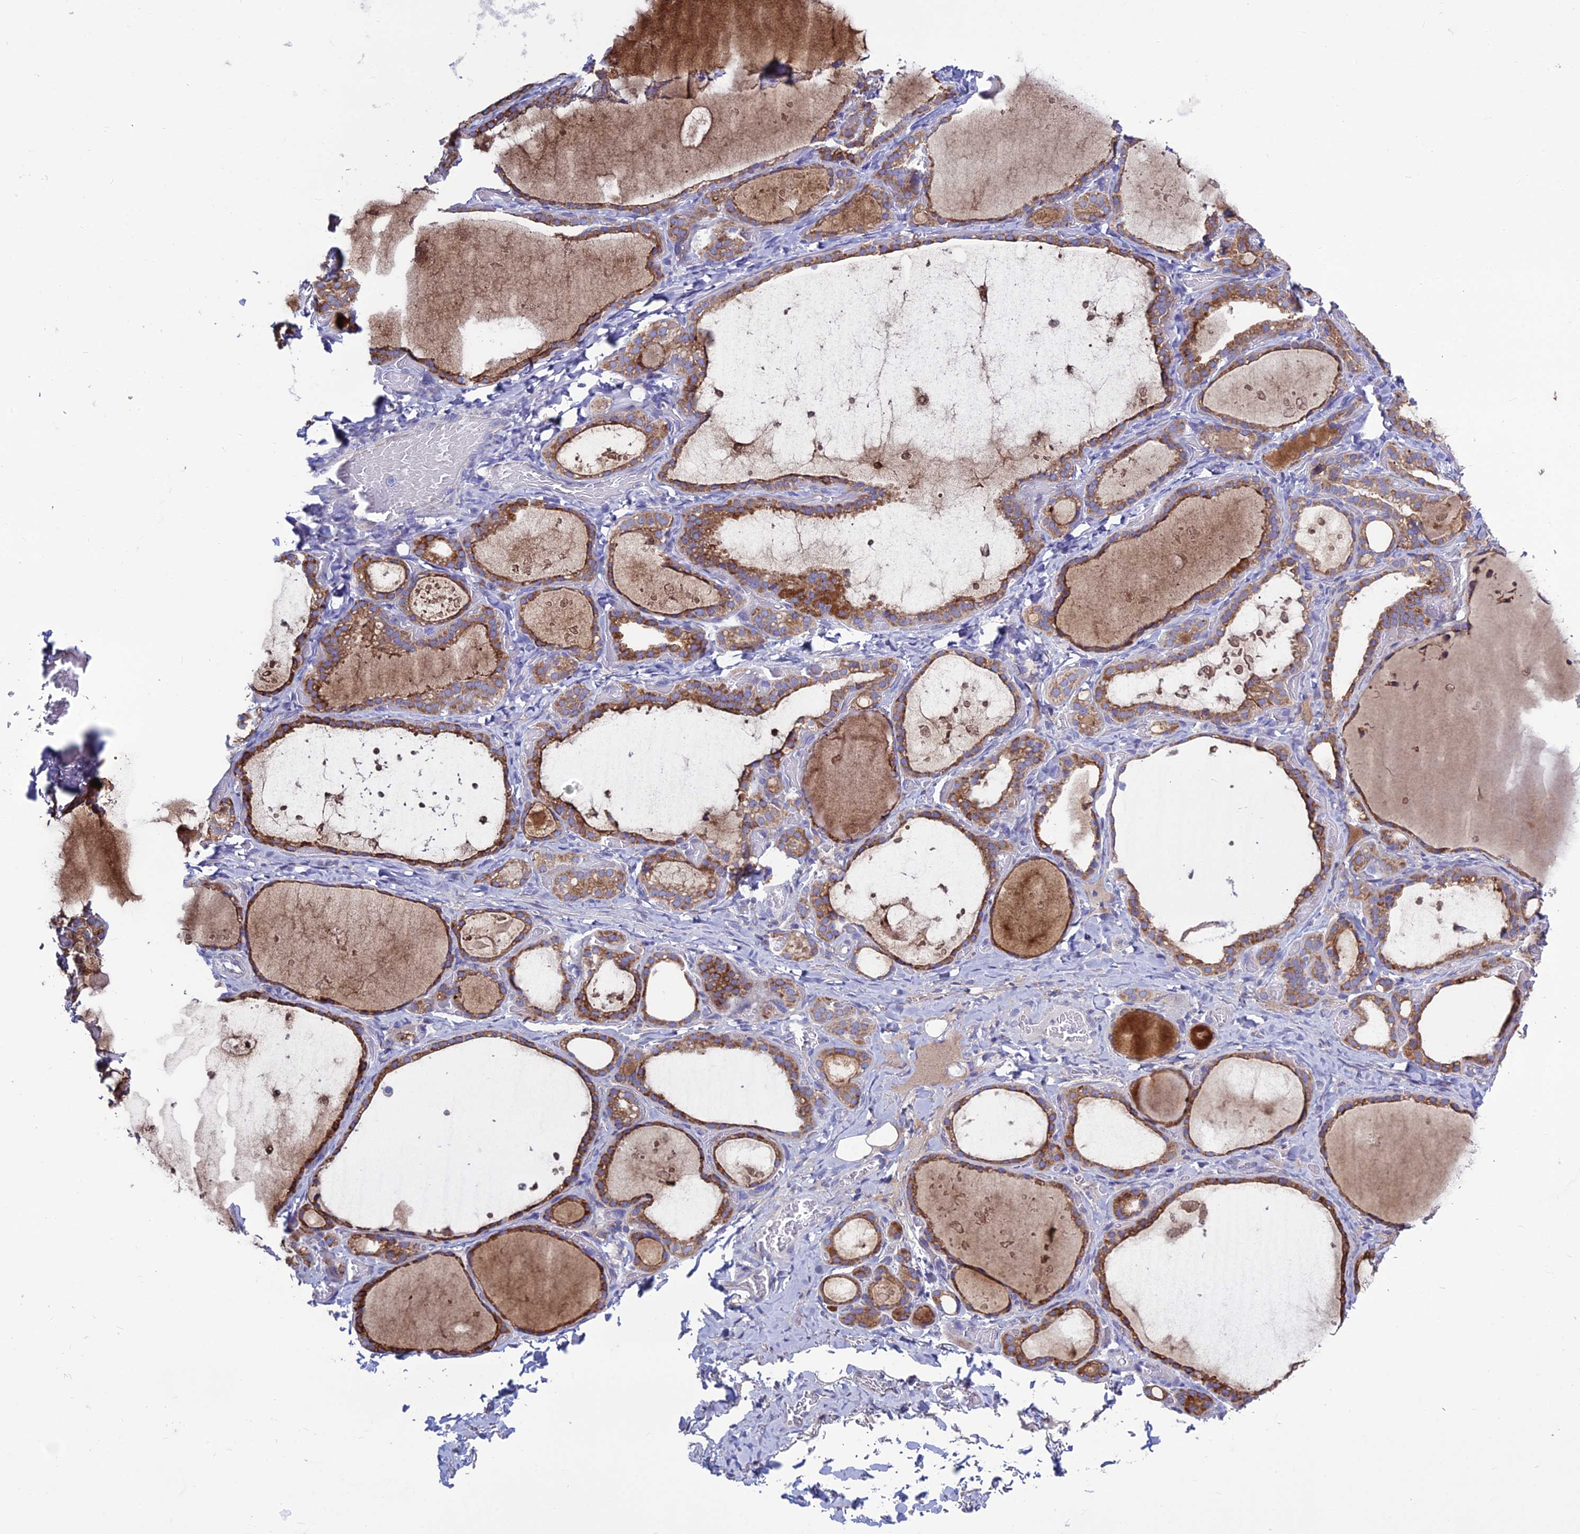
{"staining": {"intensity": "strong", "quantity": "25%-75%", "location": "cytoplasmic/membranous"}, "tissue": "thyroid gland", "cell_type": "Glandular cells", "image_type": "normal", "snomed": [{"axis": "morphology", "description": "Normal tissue, NOS"}, {"axis": "topography", "description": "Thyroid gland"}], "caption": "A photomicrograph of human thyroid gland stained for a protein shows strong cytoplasmic/membranous brown staining in glandular cells.", "gene": "BHMT2", "patient": {"sex": "female", "age": 44}}